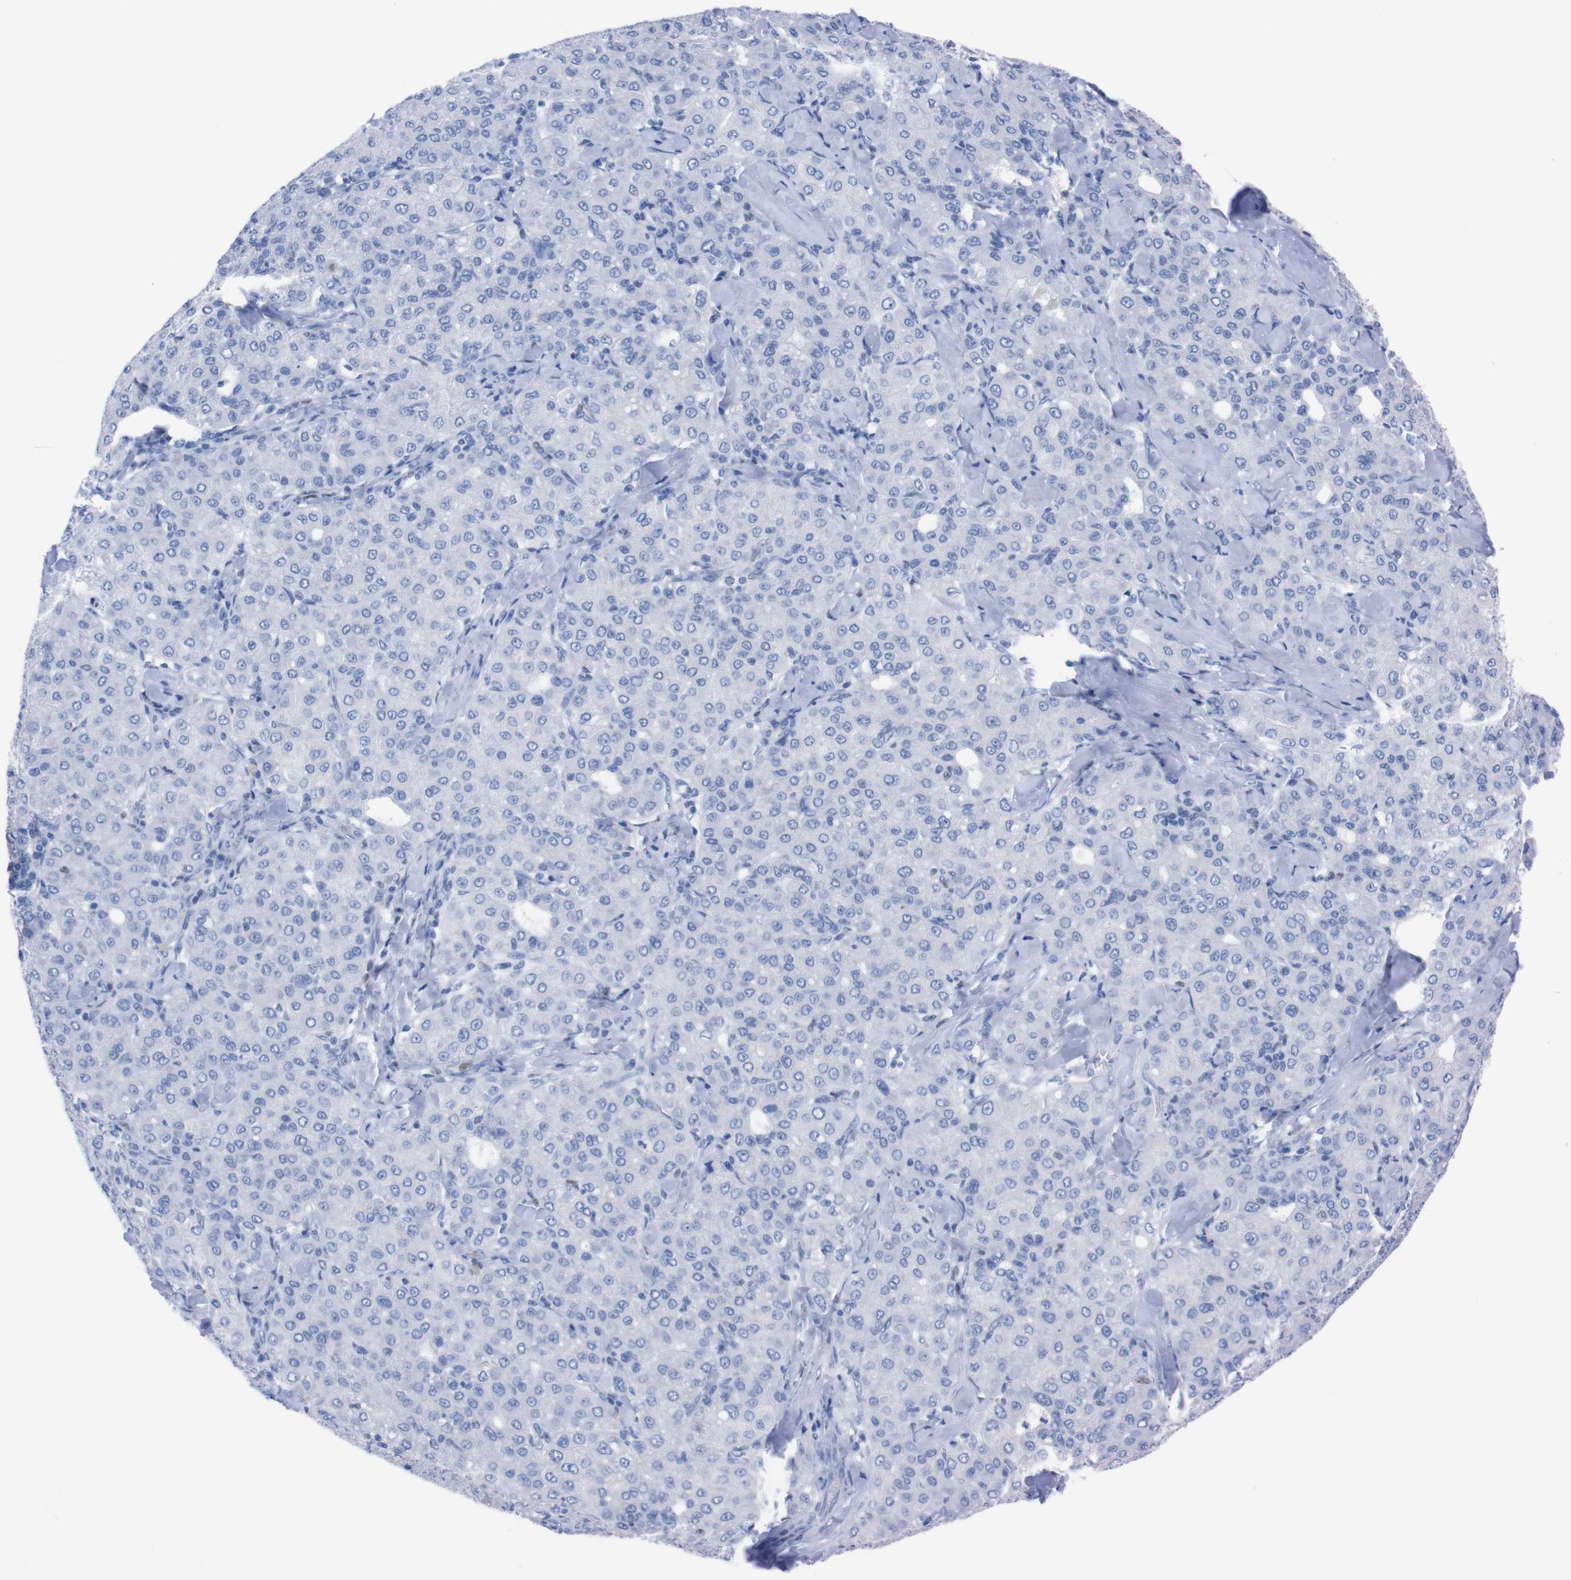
{"staining": {"intensity": "negative", "quantity": "none", "location": "none"}, "tissue": "liver cancer", "cell_type": "Tumor cells", "image_type": "cancer", "snomed": [{"axis": "morphology", "description": "Carcinoma, Hepatocellular, NOS"}, {"axis": "topography", "description": "Liver"}], "caption": "Immunohistochemistry image of human liver cancer (hepatocellular carcinoma) stained for a protein (brown), which demonstrates no staining in tumor cells.", "gene": "P2RY12", "patient": {"sex": "male", "age": 65}}